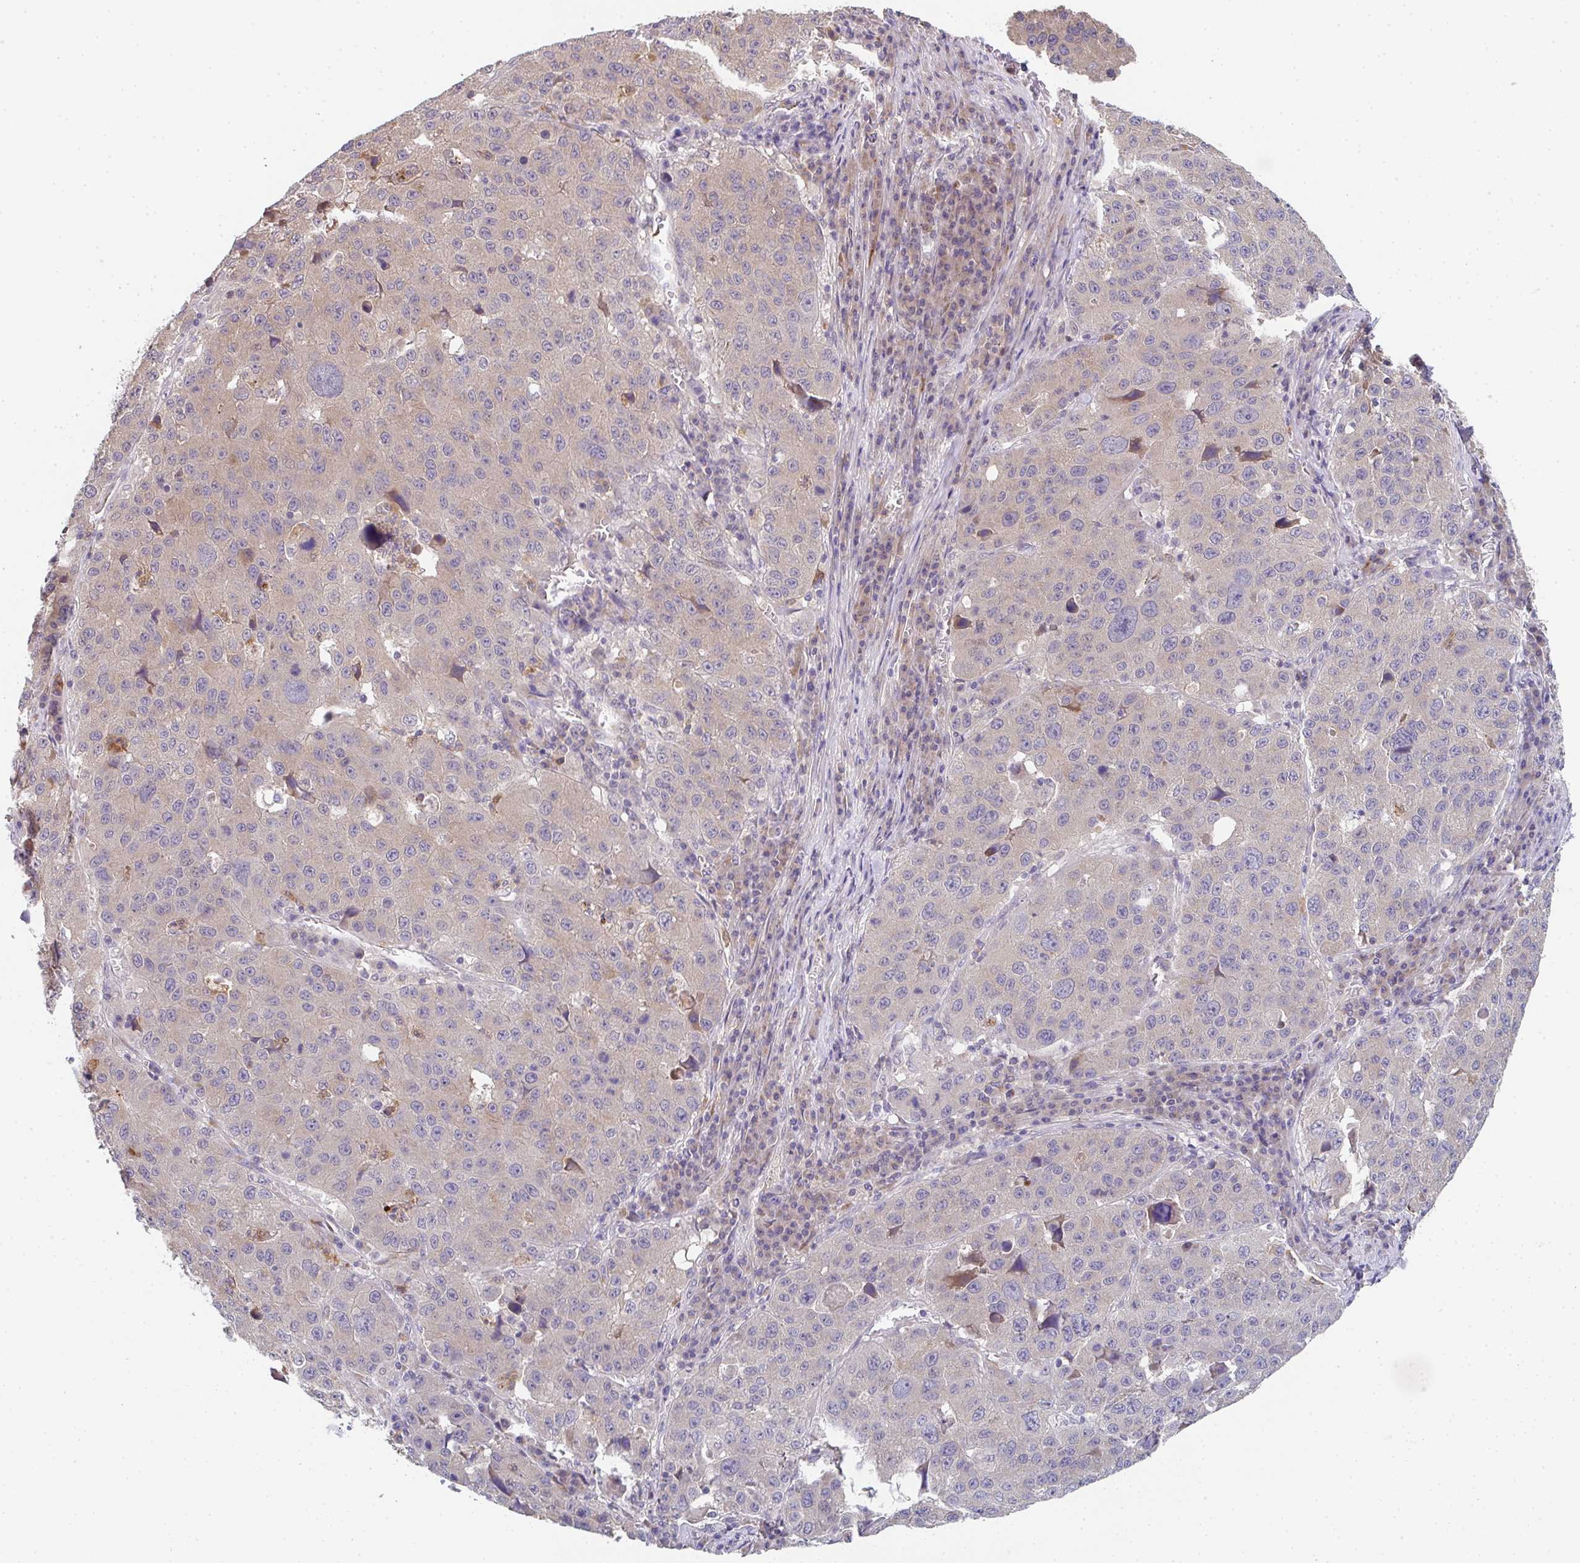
{"staining": {"intensity": "negative", "quantity": "none", "location": "none"}, "tissue": "stomach cancer", "cell_type": "Tumor cells", "image_type": "cancer", "snomed": [{"axis": "morphology", "description": "Adenocarcinoma, NOS"}, {"axis": "topography", "description": "Stomach"}], "caption": "Tumor cells are negative for brown protein staining in stomach cancer (adenocarcinoma). The staining is performed using DAB brown chromogen with nuclei counter-stained in using hematoxylin.", "gene": "TSPAN31", "patient": {"sex": "male", "age": 71}}